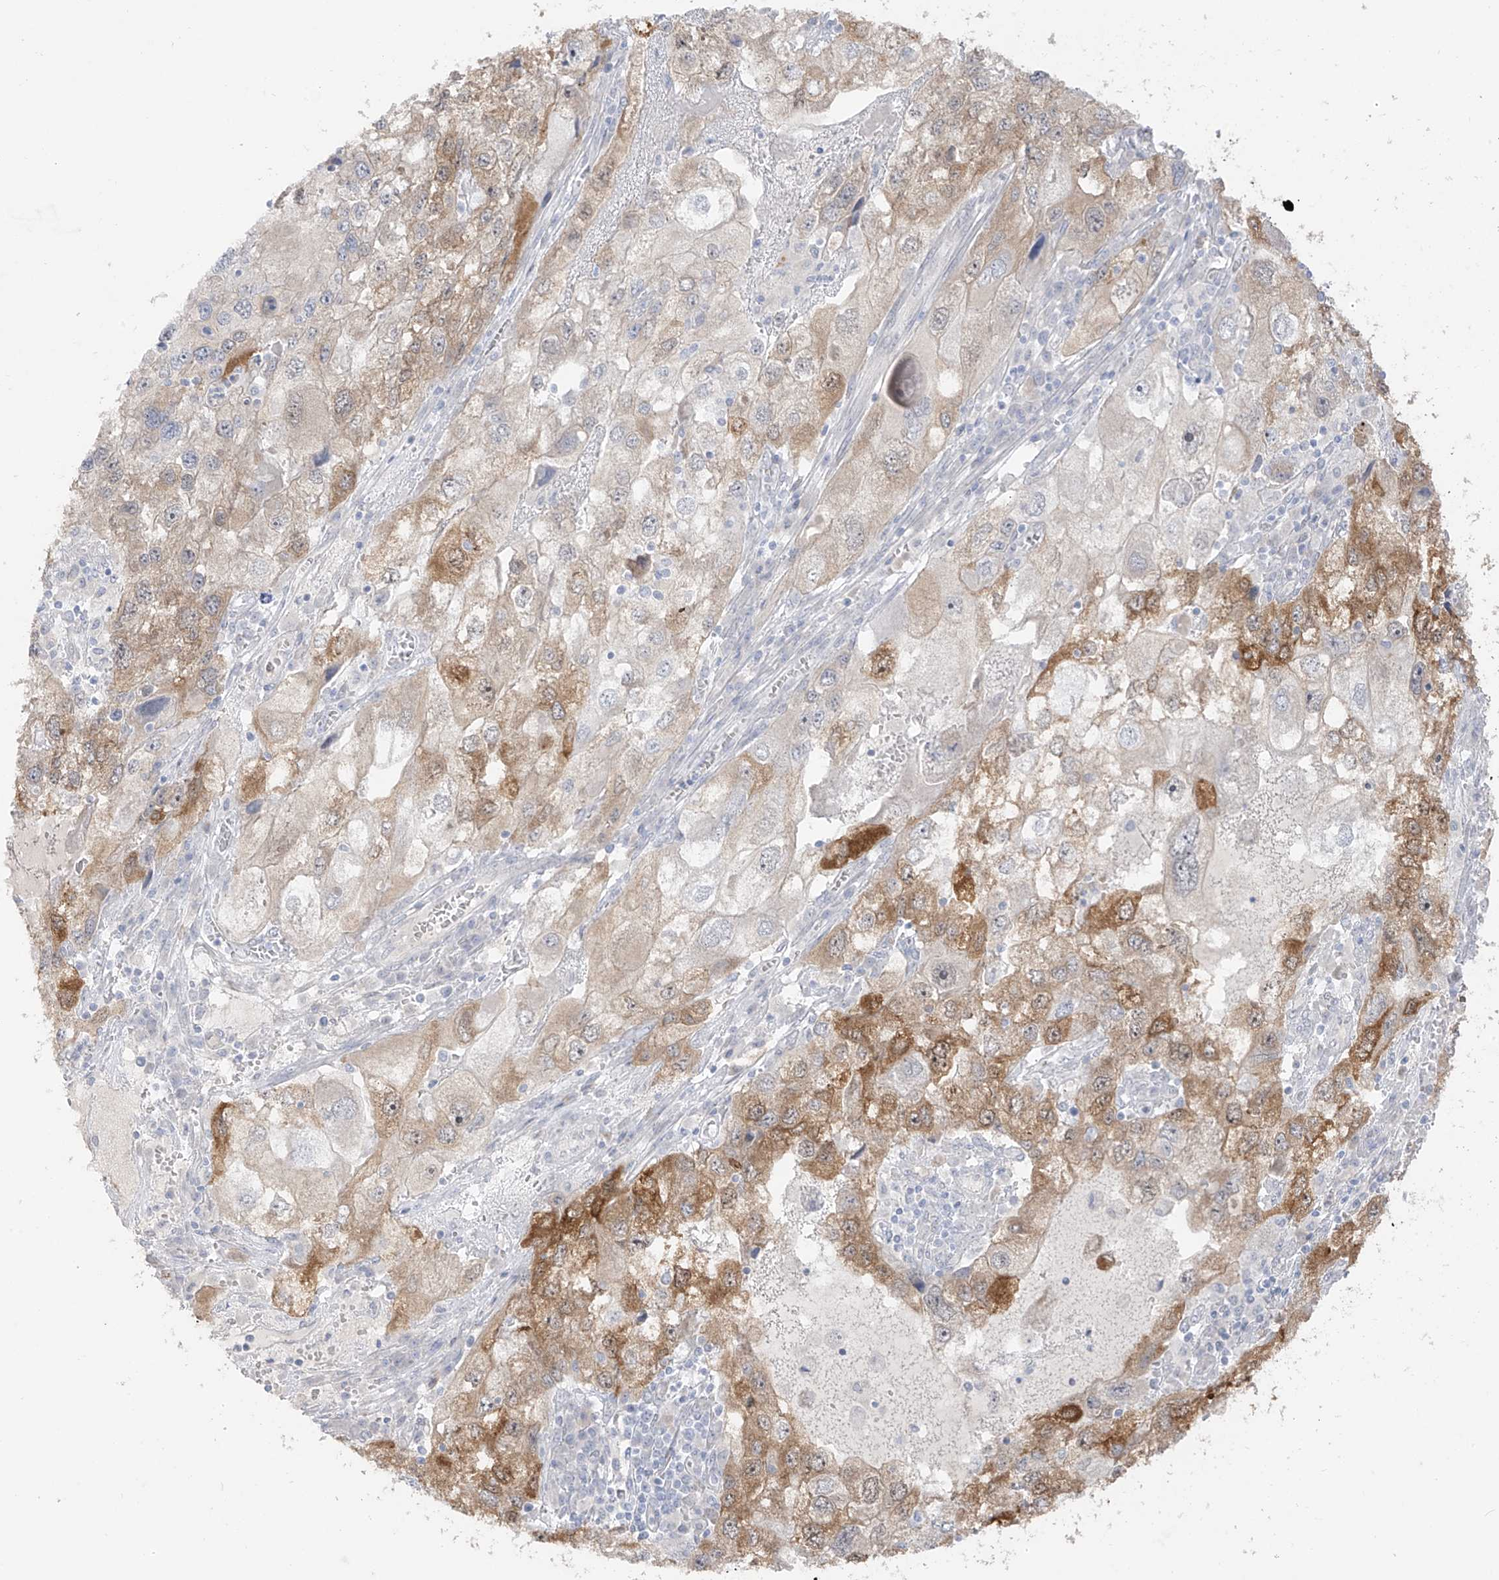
{"staining": {"intensity": "moderate", "quantity": ">75%", "location": "cytoplasmic/membranous,nuclear"}, "tissue": "endometrial cancer", "cell_type": "Tumor cells", "image_type": "cancer", "snomed": [{"axis": "morphology", "description": "Adenocarcinoma, NOS"}, {"axis": "topography", "description": "Endometrium"}], "caption": "There is medium levels of moderate cytoplasmic/membranous and nuclear positivity in tumor cells of endometrial cancer (adenocarcinoma), as demonstrated by immunohistochemical staining (brown color).", "gene": "DCDC2", "patient": {"sex": "female", "age": 49}}